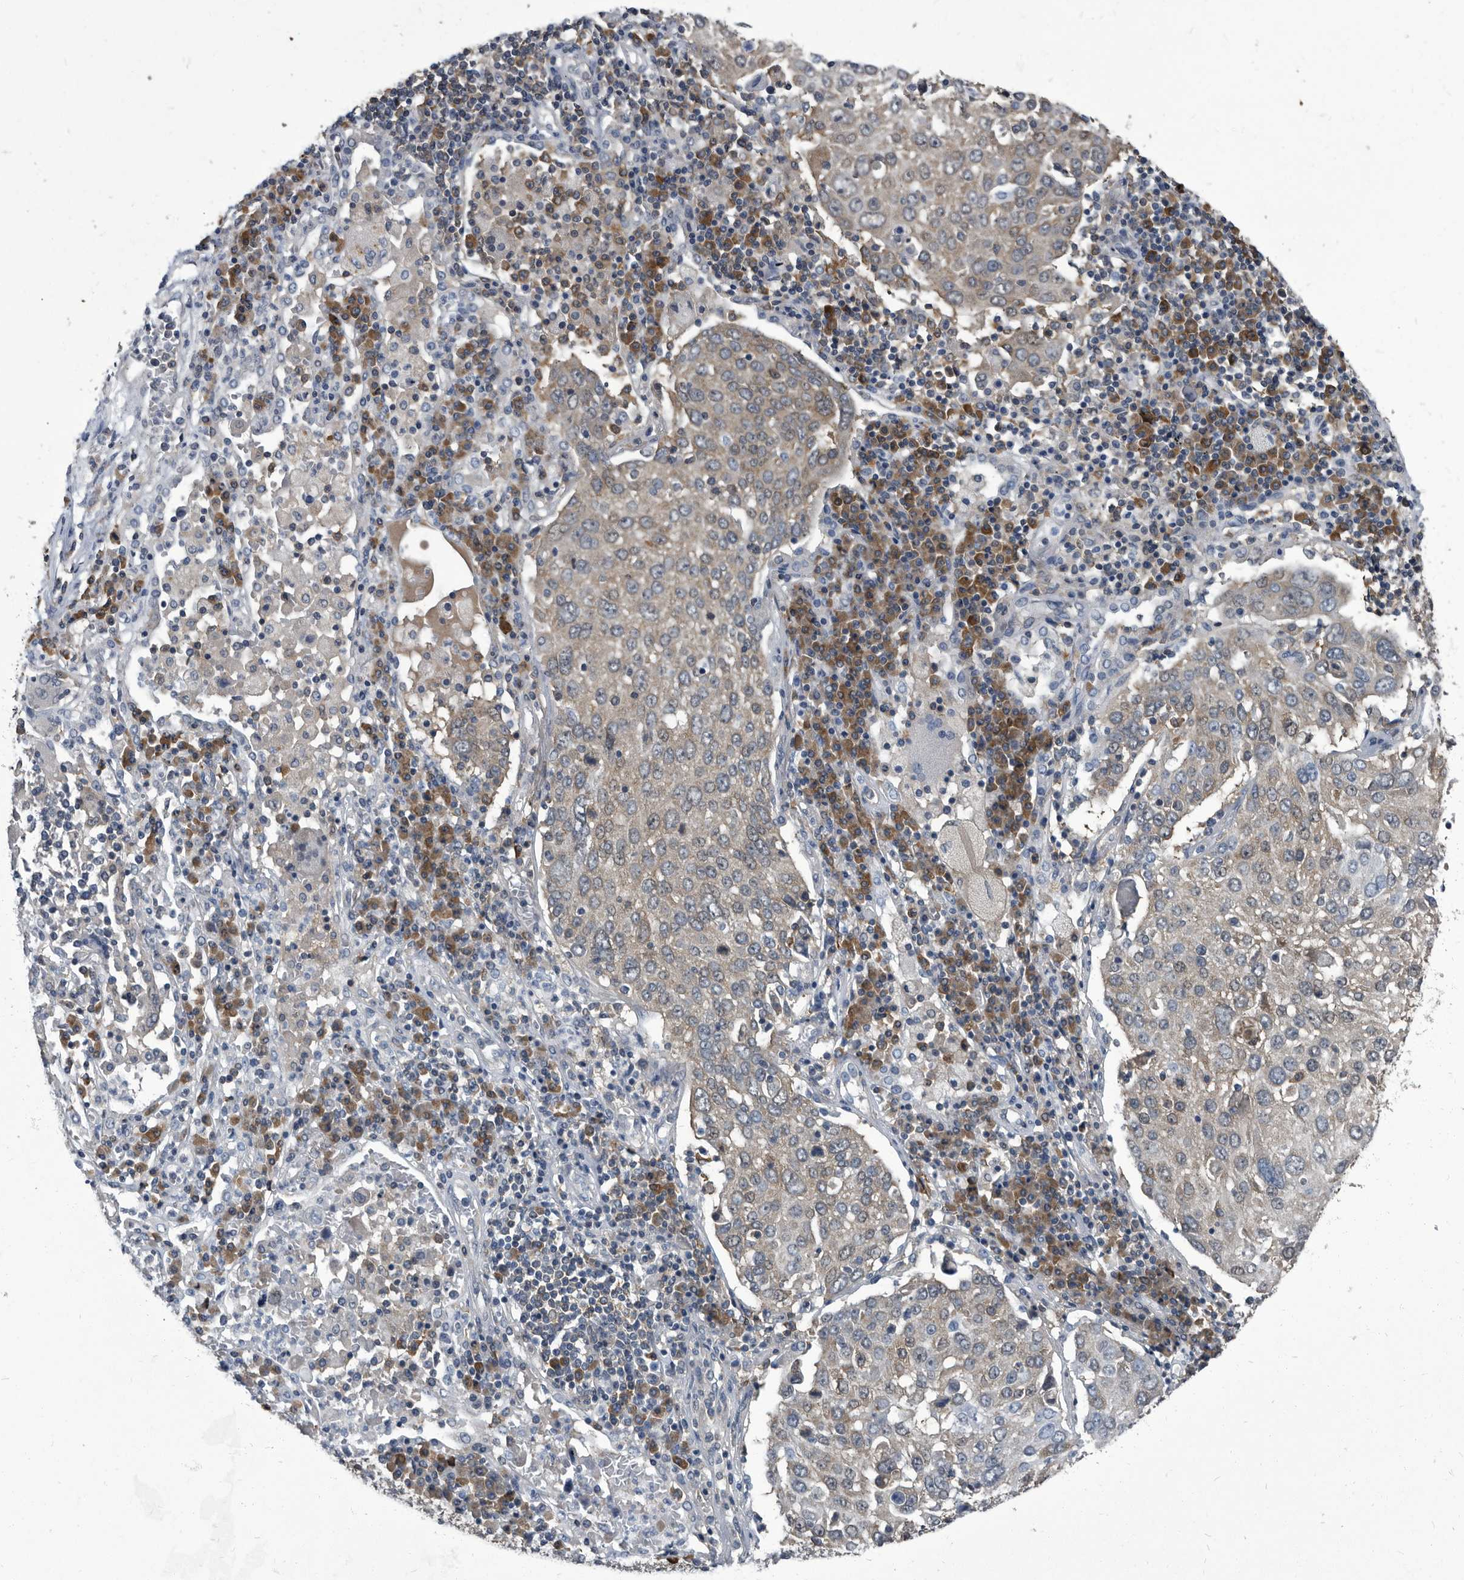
{"staining": {"intensity": "weak", "quantity": "<25%", "location": "cytoplasmic/membranous"}, "tissue": "lung cancer", "cell_type": "Tumor cells", "image_type": "cancer", "snomed": [{"axis": "morphology", "description": "Squamous cell carcinoma, NOS"}, {"axis": "topography", "description": "Lung"}], "caption": "The micrograph displays no staining of tumor cells in squamous cell carcinoma (lung). (Brightfield microscopy of DAB immunohistochemistry at high magnification).", "gene": "CDV3", "patient": {"sex": "male", "age": 65}}